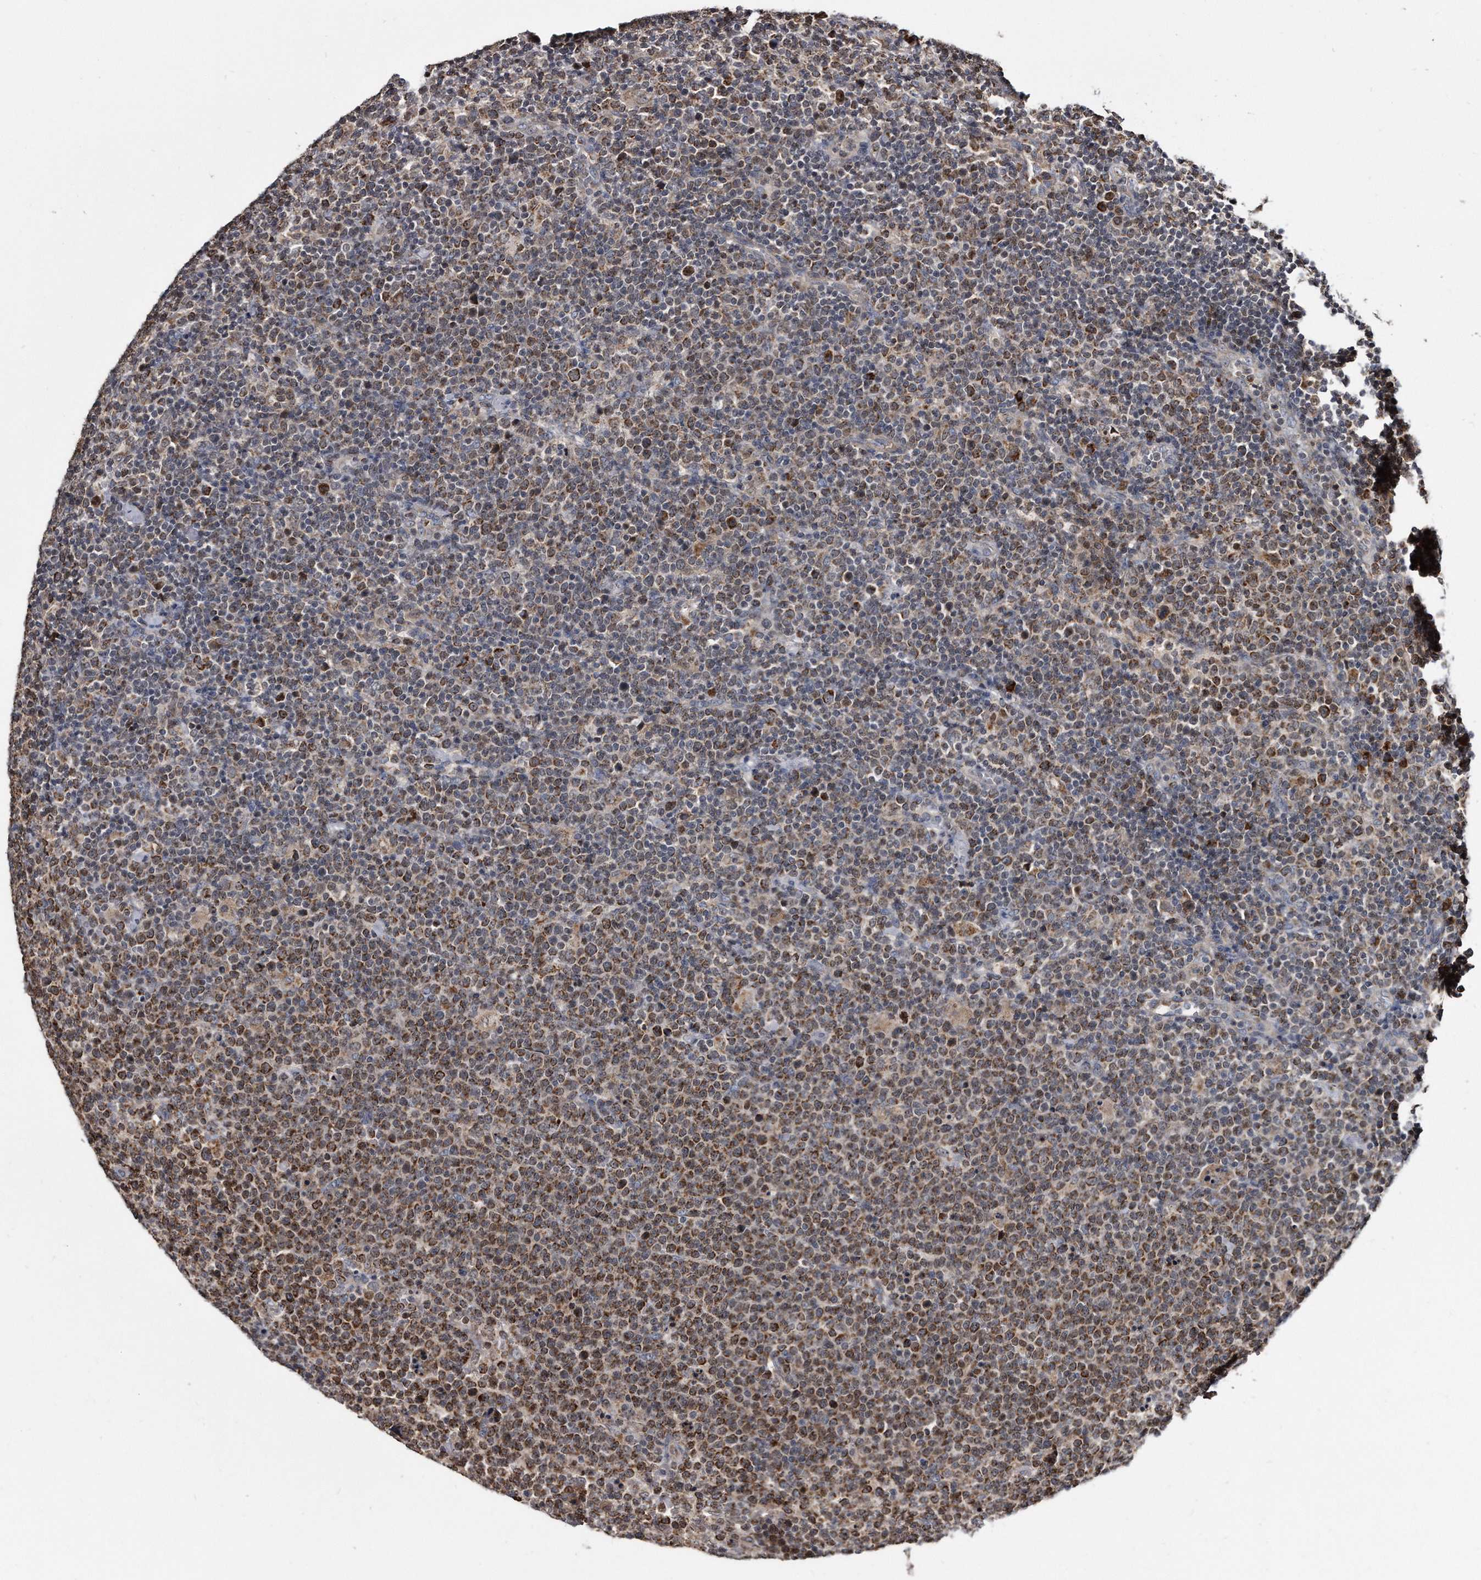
{"staining": {"intensity": "moderate", "quantity": ">75%", "location": "cytoplasmic/membranous"}, "tissue": "lymphoma", "cell_type": "Tumor cells", "image_type": "cancer", "snomed": [{"axis": "morphology", "description": "Malignant lymphoma, non-Hodgkin's type, High grade"}, {"axis": "topography", "description": "Lymph node"}], "caption": "IHC staining of high-grade malignant lymphoma, non-Hodgkin's type, which demonstrates medium levels of moderate cytoplasmic/membranous positivity in about >75% of tumor cells indicating moderate cytoplasmic/membranous protein positivity. The staining was performed using DAB (3,3'-diaminobenzidine) (brown) for protein detection and nuclei were counterstained in hematoxylin (blue).", "gene": "FAM136A", "patient": {"sex": "male", "age": 61}}